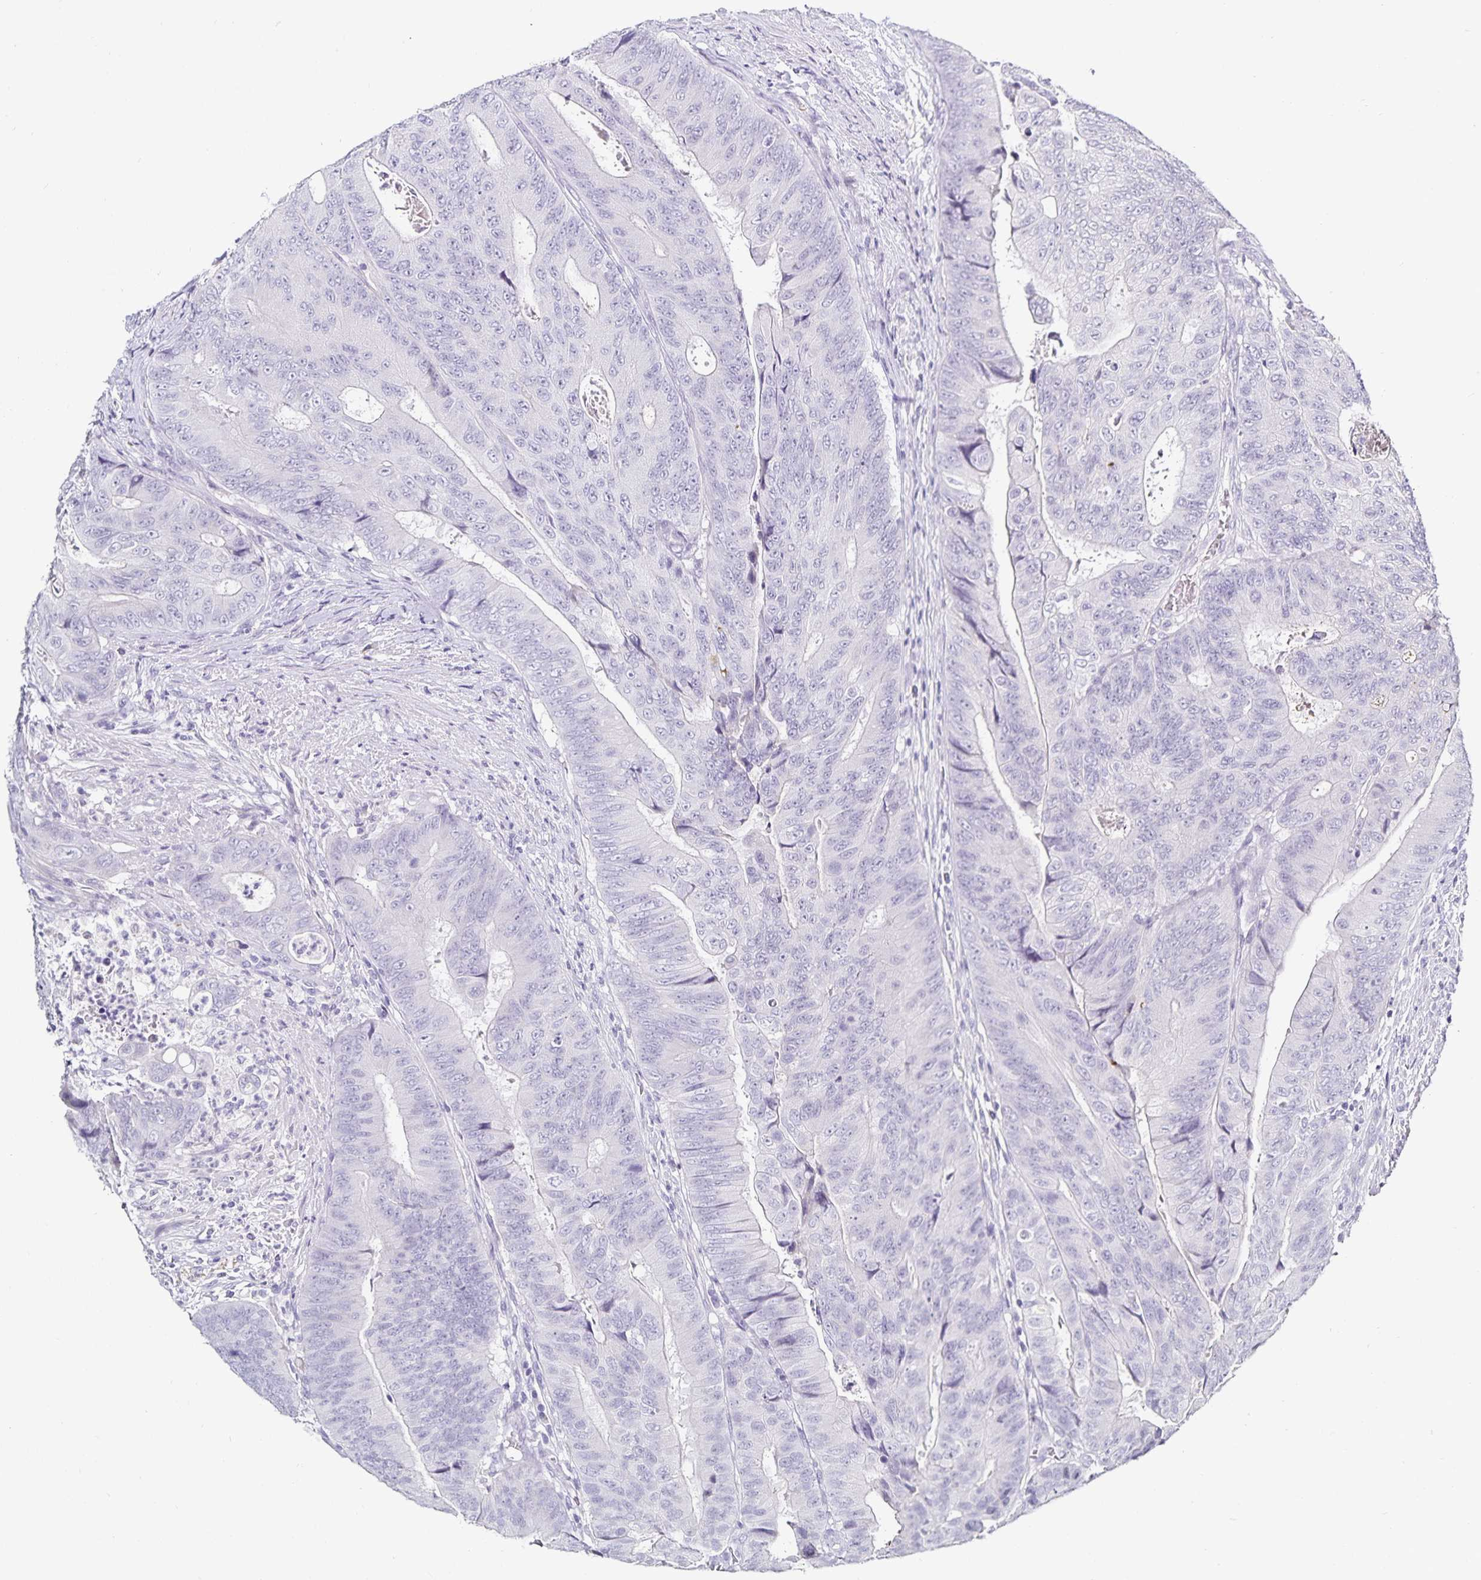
{"staining": {"intensity": "negative", "quantity": "none", "location": "none"}, "tissue": "colorectal cancer", "cell_type": "Tumor cells", "image_type": "cancer", "snomed": [{"axis": "morphology", "description": "Adenocarcinoma, NOS"}, {"axis": "topography", "description": "Colon"}], "caption": "Protein analysis of colorectal adenocarcinoma demonstrates no significant positivity in tumor cells.", "gene": "TTR", "patient": {"sex": "female", "age": 48}}